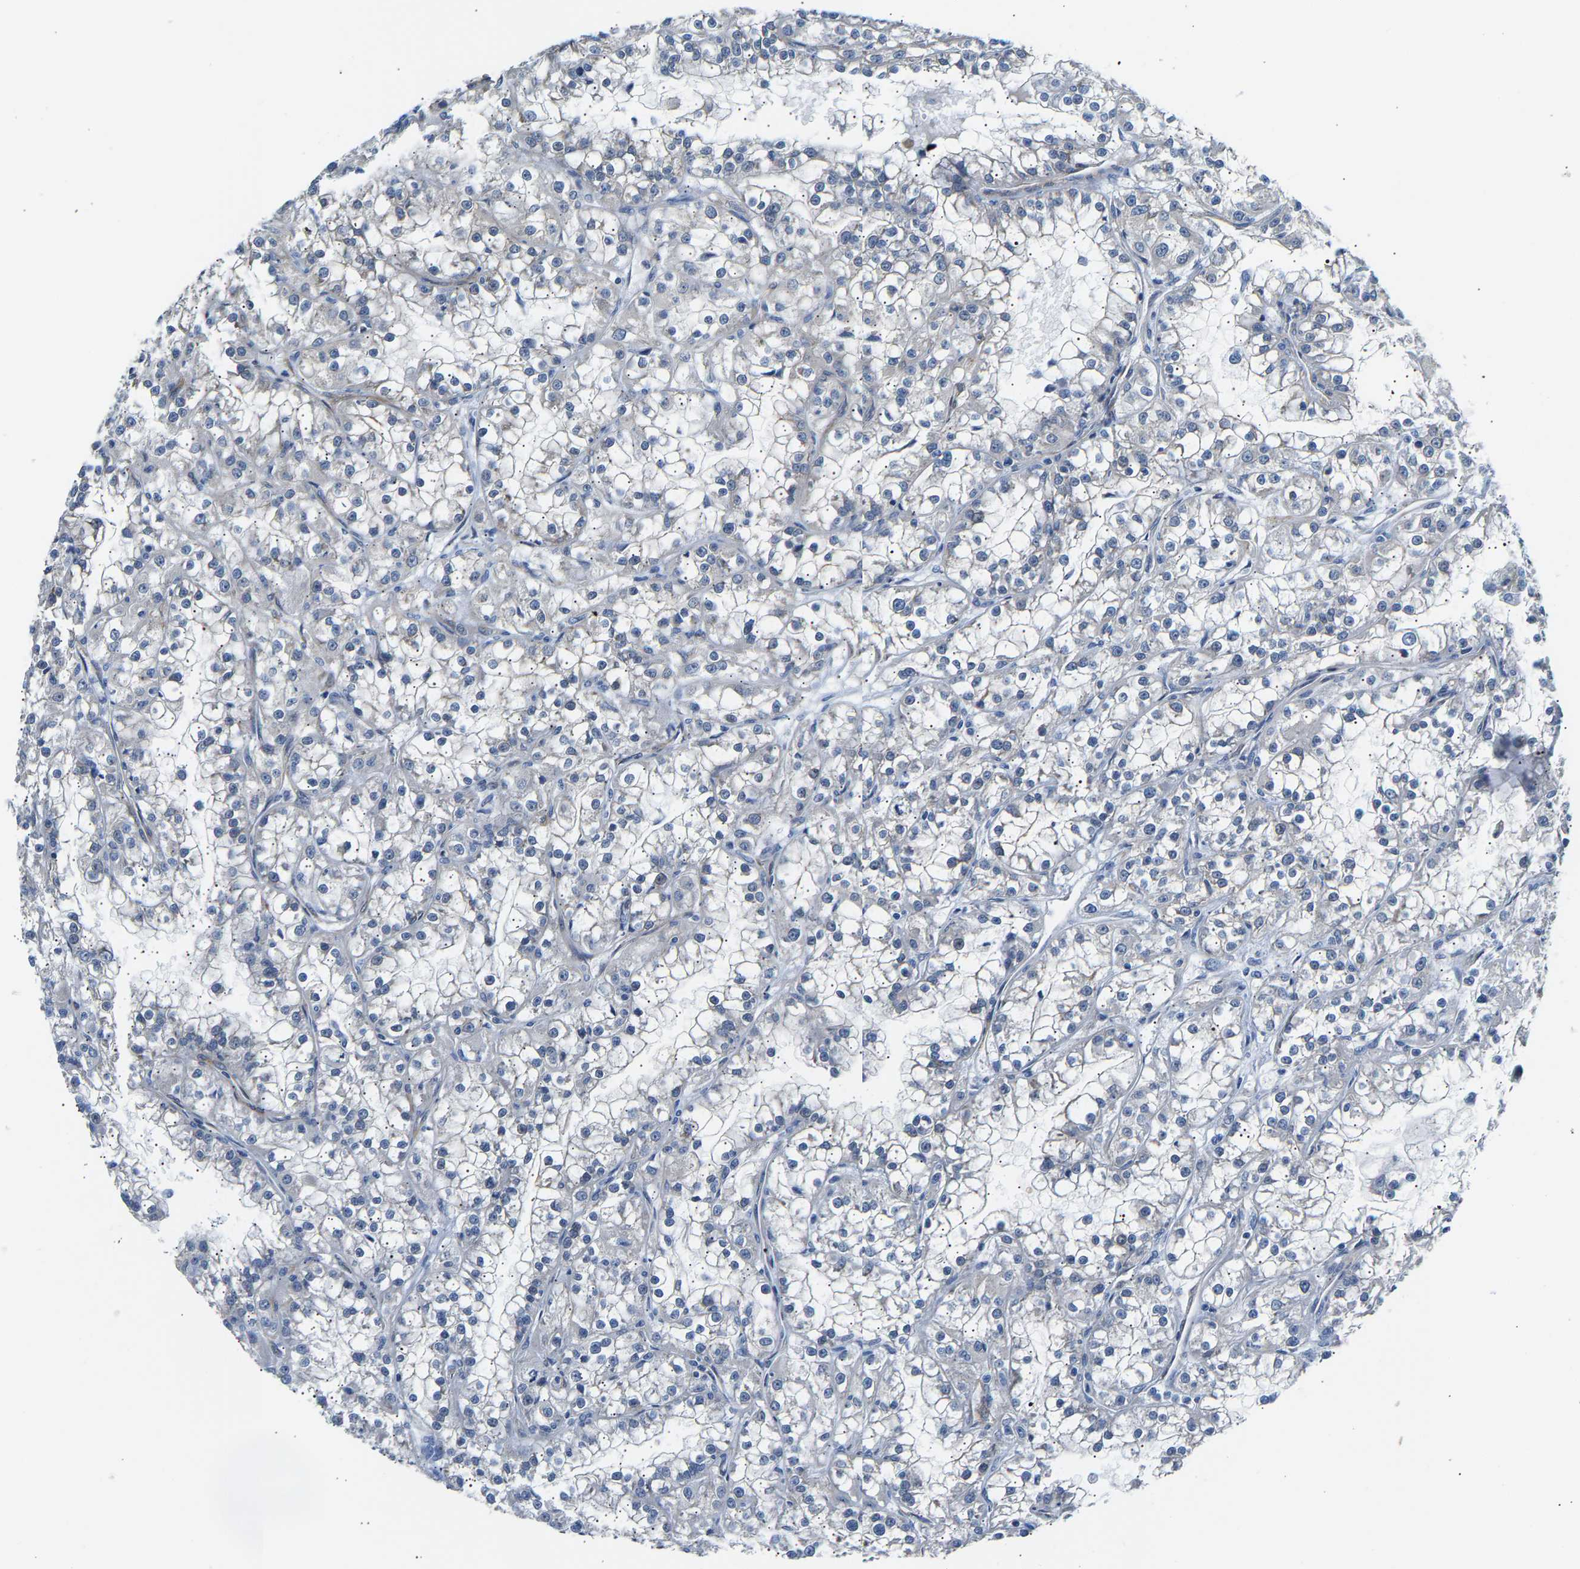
{"staining": {"intensity": "negative", "quantity": "none", "location": "none"}, "tissue": "renal cancer", "cell_type": "Tumor cells", "image_type": "cancer", "snomed": [{"axis": "morphology", "description": "Adenocarcinoma, NOS"}, {"axis": "topography", "description": "Kidney"}], "caption": "A photomicrograph of renal adenocarcinoma stained for a protein demonstrates no brown staining in tumor cells.", "gene": "PAWR", "patient": {"sex": "female", "age": 52}}